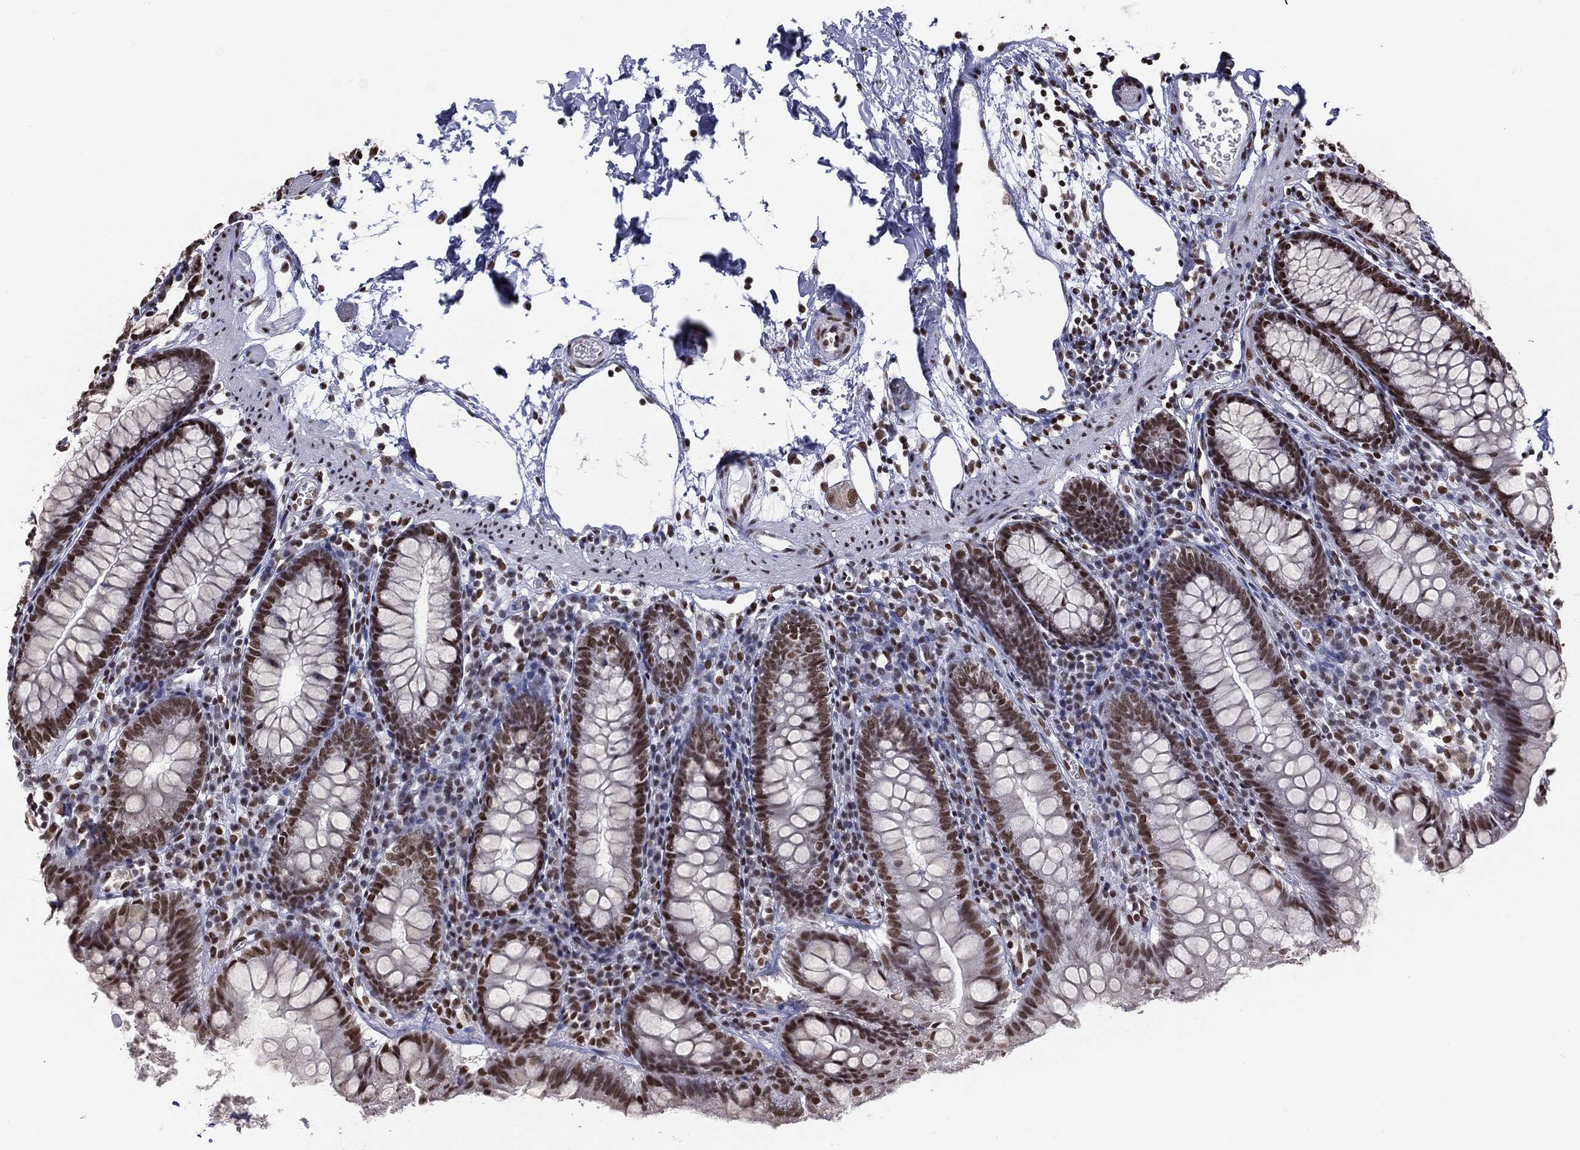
{"staining": {"intensity": "moderate", "quantity": ">75%", "location": "nuclear"}, "tissue": "small intestine", "cell_type": "Glandular cells", "image_type": "normal", "snomed": [{"axis": "morphology", "description": "Normal tissue, NOS"}, {"axis": "topography", "description": "Small intestine"}], "caption": "Moderate nuclear expression is seen in approximately >75% of glandular cells in unremarkable small intestine.", "gene": "ZNF7", "patient": {"sex": "female", "age": 90}}